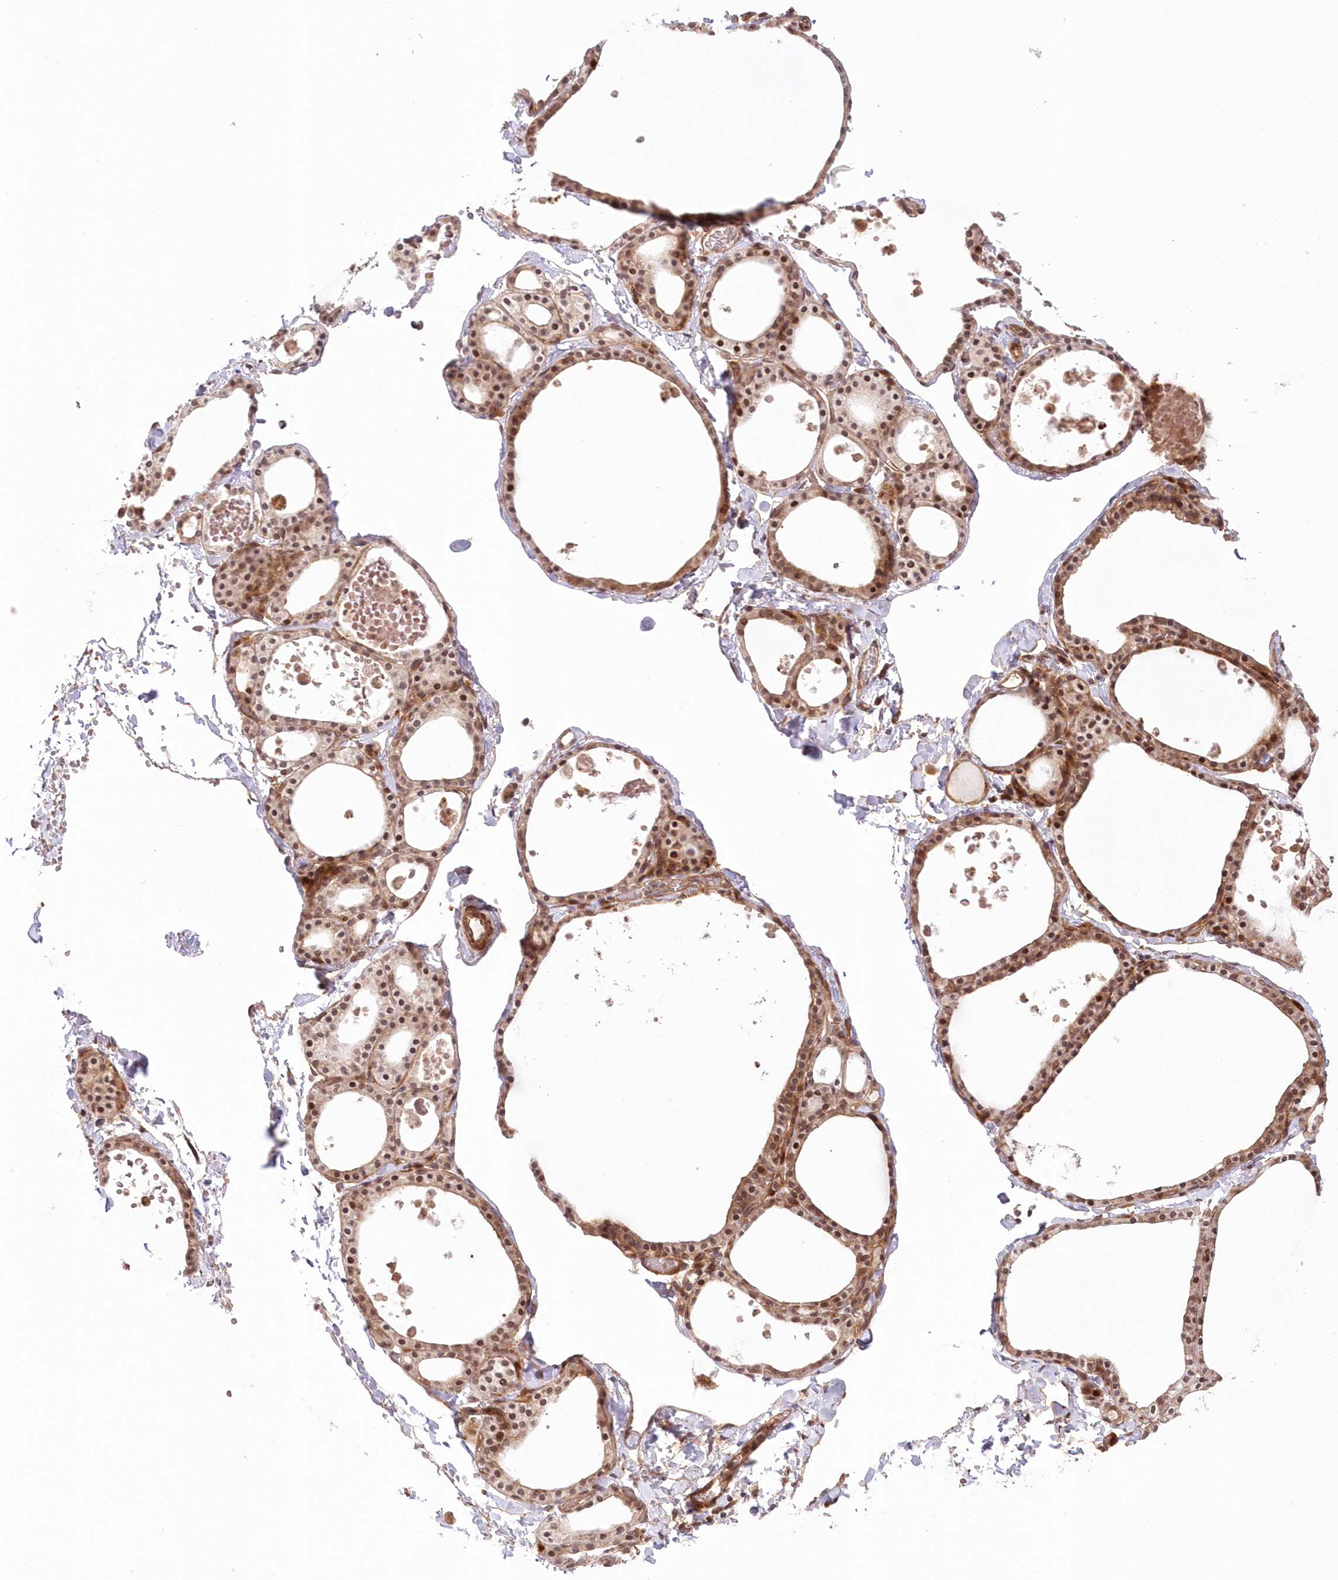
{"staining": {"intensity": "moderate", "quantity": ">75%", "location": "cytoplasmic/membranous,nuclear"}, "tissue": "thyroid gland", "cell_type": "Glandular cells", "image_type": "normal", "snomed": [{"axis": "morphology", "description": "Normal tissue, NOS"}, {"axis": "topography", "description": "Thyroid gland"}], "caption": "Thyroid gland stained with DAB (3,3'-diaminobenzidine) immunohistochemistry demonstrates medium levels of moderate cytoplasmic/membranous,nuclear positivity in about >75% of glandular cells. The protein is stained brown, and the nuclei are stained in blue (DAB (3,3'-diaminobenzidine) IHC with brightfield microscopy, high magnification).", "gene": "UBTD2", "patient": {"sex": "male", "age": 56}}